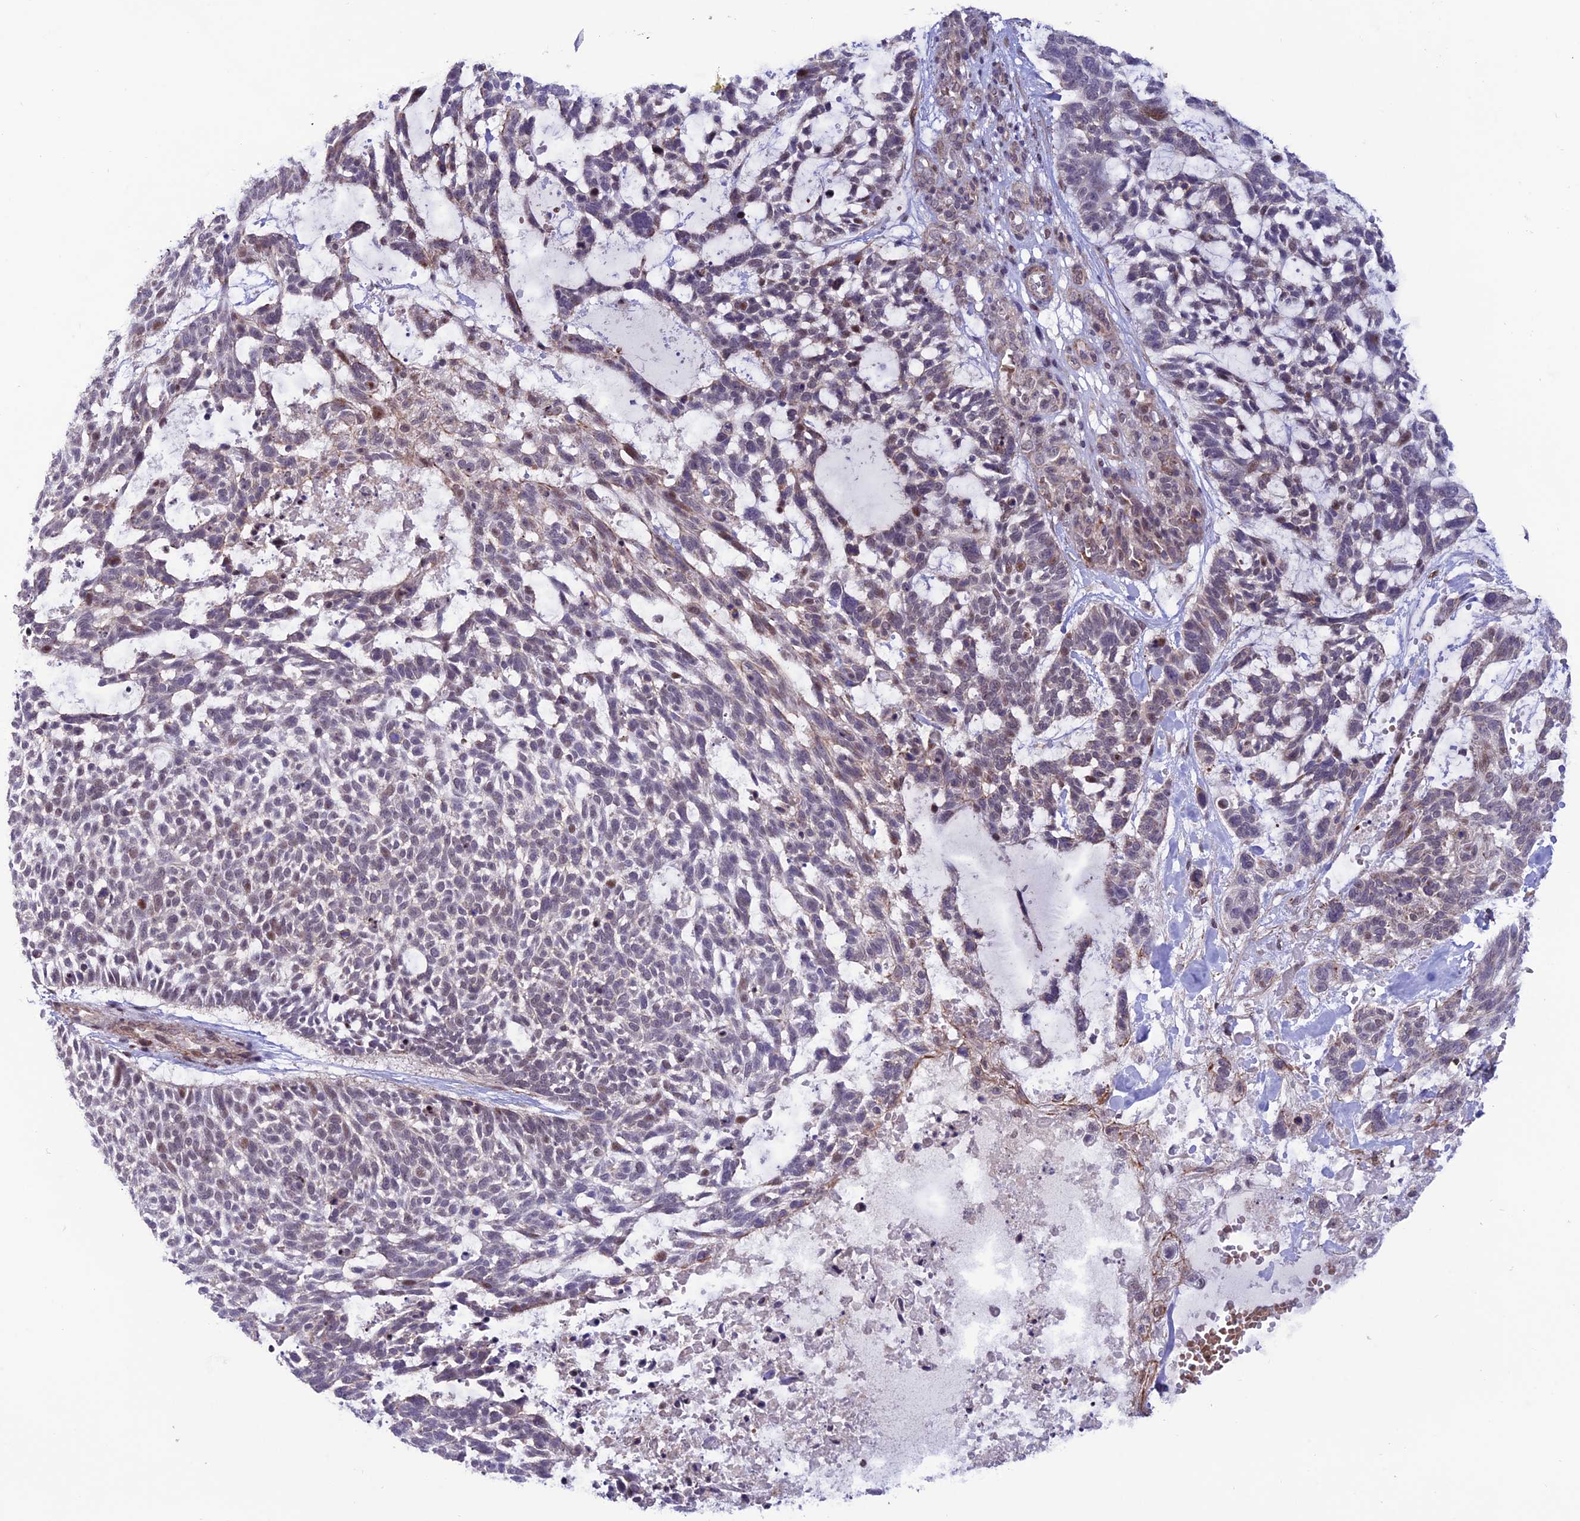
{"staining": {"intensity": "moderate", "quantity": "<25%", "location": "nuclear"}, "tissue": "skin cancer", "cell_type": "Tumor cells", "image_type": "cancer", "snomed": [{"axis": "morphology", "description": "Basal cell carcinoma"}, {"axis": "topography", "description": "Skin"}], "caption": "Human skin cancer stained with a brown dye displays moderate nuclear positive positivity in about <25% of tumor cells.", "gene": "COL6A6", "patient": {"sex": "male", "age": 88}}